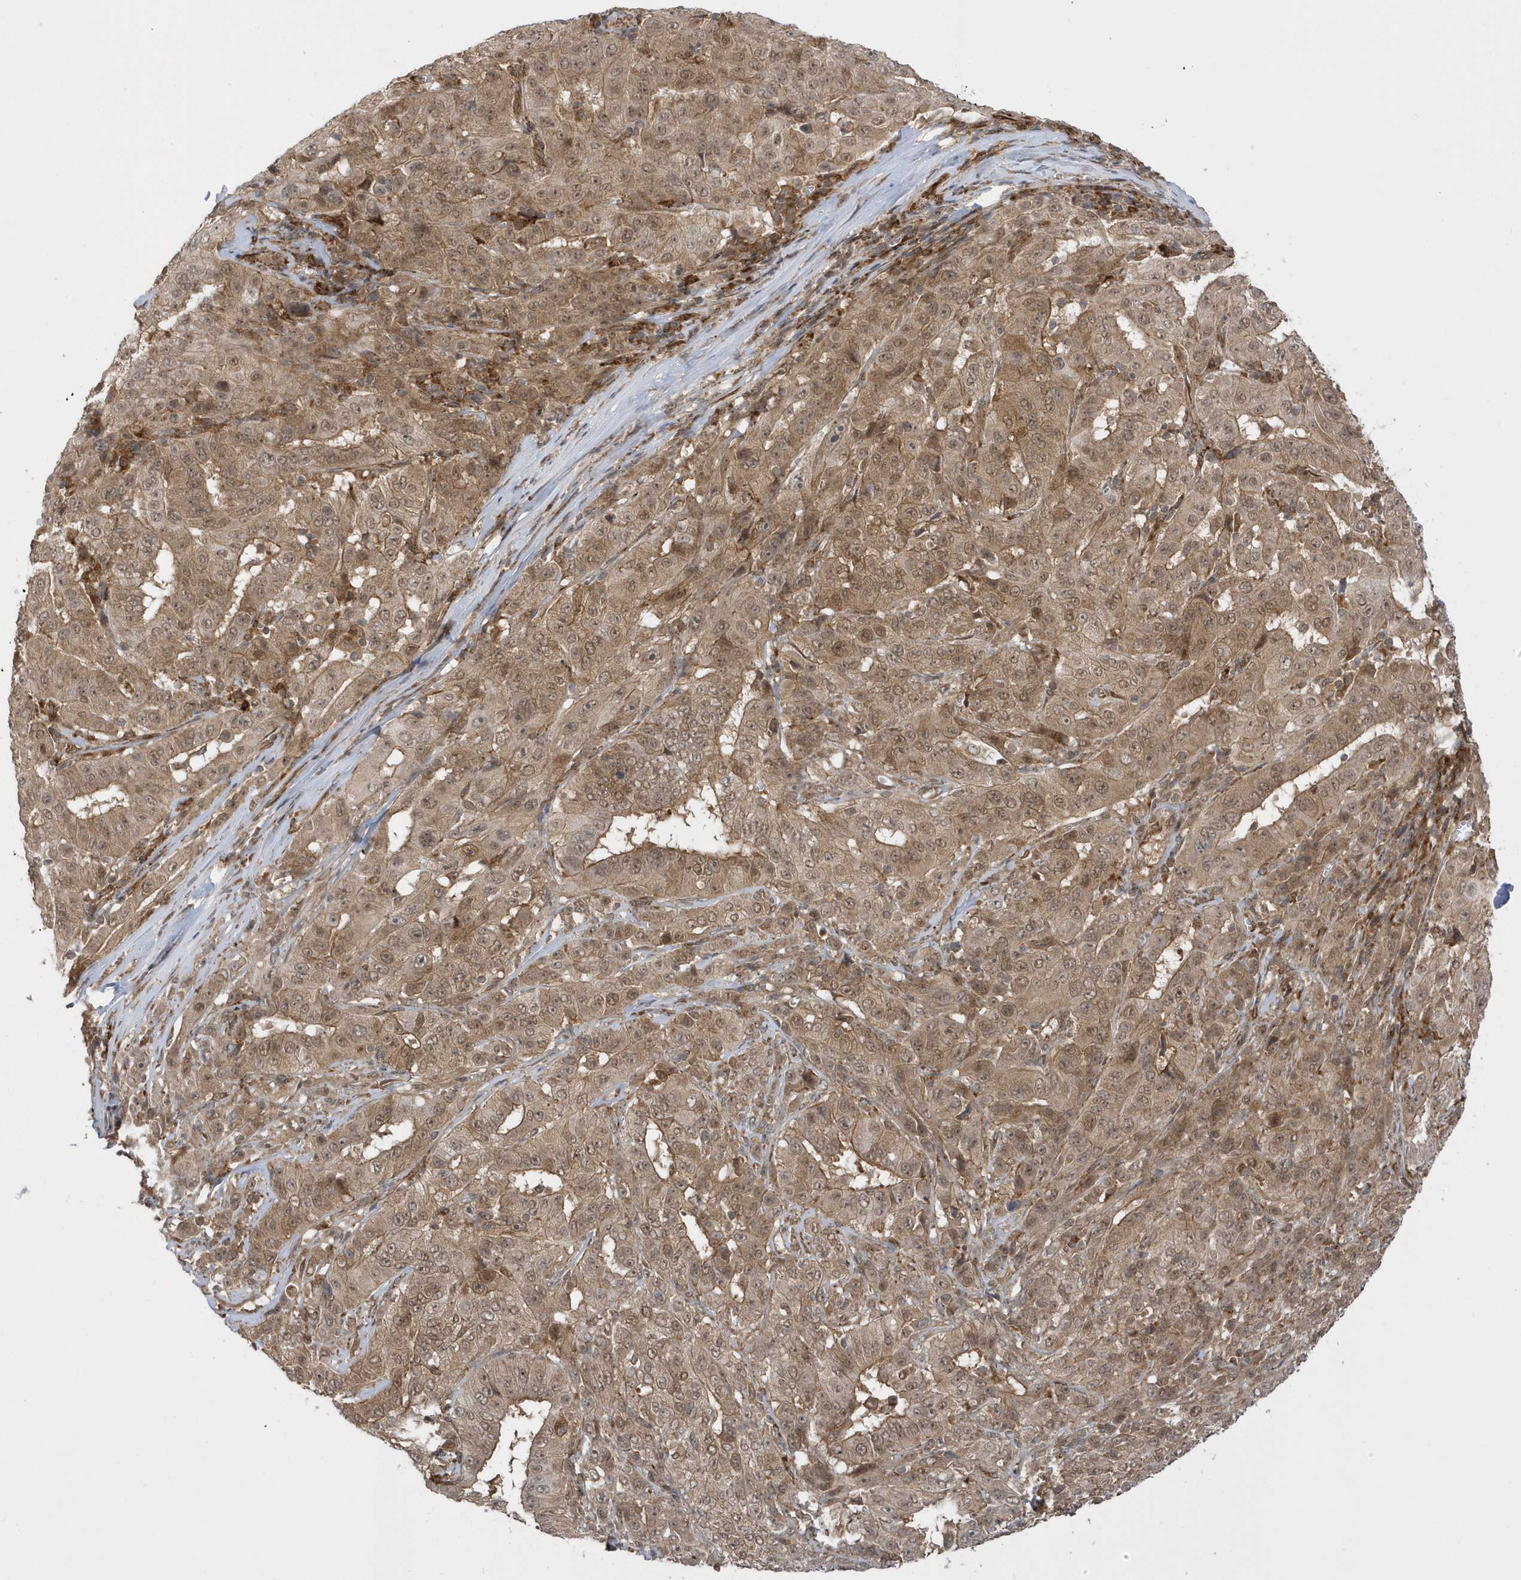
{"staining": {"intensity": "moderate", "quantity": ">75%", "location": "cytoplasmic/membranous,nuclear"}, "tissue": "pancreatic cancer", "cell_type": "Tumor cells", "image_type": "cancer", "snomed": [{"axis": "morphology", "description": "Adenocarcinoma, NOS"}, {"axis": "topography", "description": "Pancreas"}], "caption": "A micrograph of human pancreatic adenocarcinoma stained for a protein exhibits moderate cytoplasmic/membranous and nuclear brown staining in tumor cells.", "gene": "METTL21A", "patient": {"sex": "male", "age": 63}}